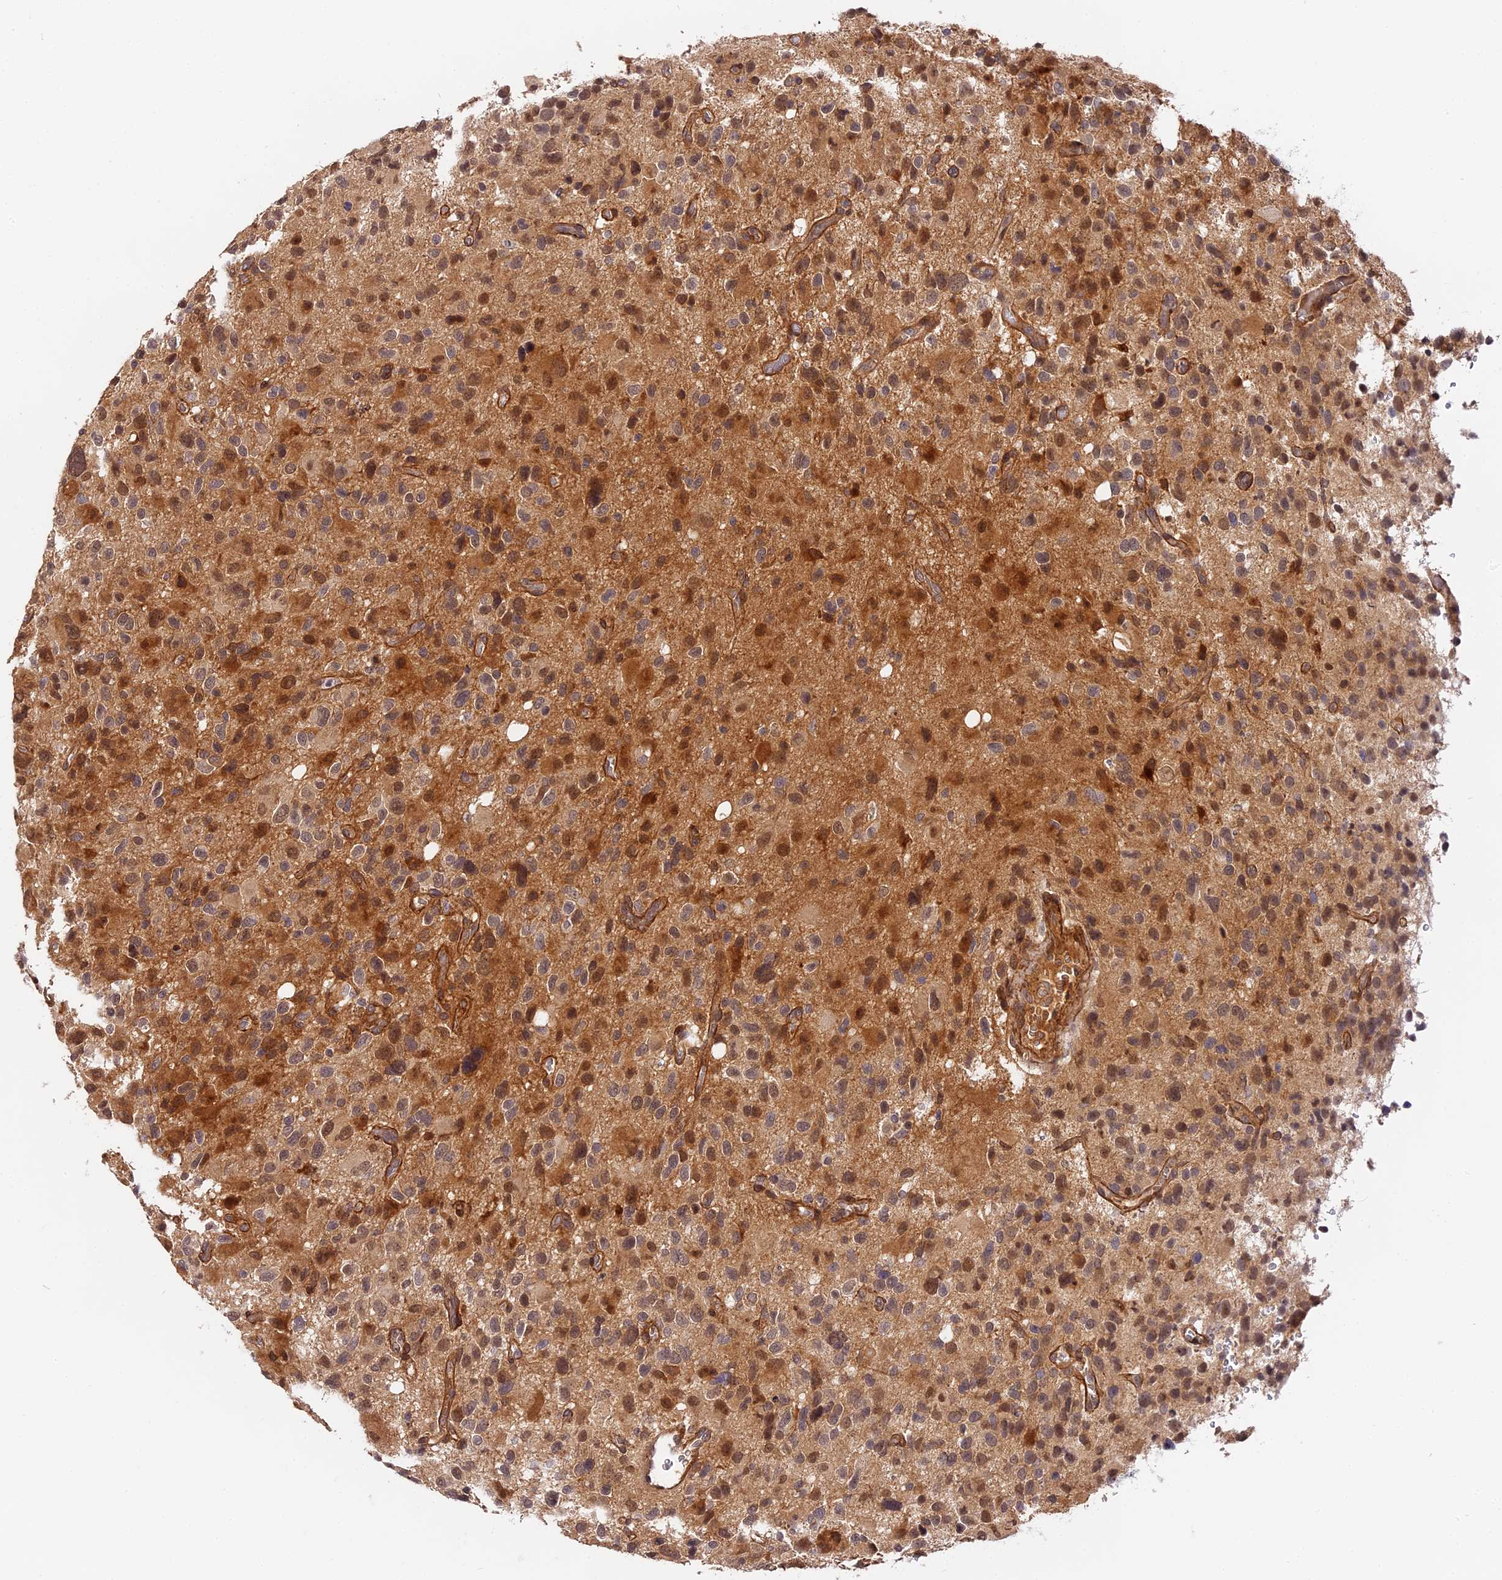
{"staining": {"intensity": "moderate", "quantity": "25%-75%", "location": "cytoplasmic/membranous,nuclear"}, "tissue": "glioma", "cell_type": "Tumor cells", "image_type": "cancer", "snomed": [{"axis": "morphology", "description": "Glioma, malignant, High grade"}, {"axis": "topography", "description": "Brain"}], "caption": "Protein staining of glioma tissue exhibits moderate cytoplasmic/membranous and nuclear positivity in about 25%-75% of tumor cells.", "gene": "IMPACT", "patient": {"sex": "male", "age": 48}}